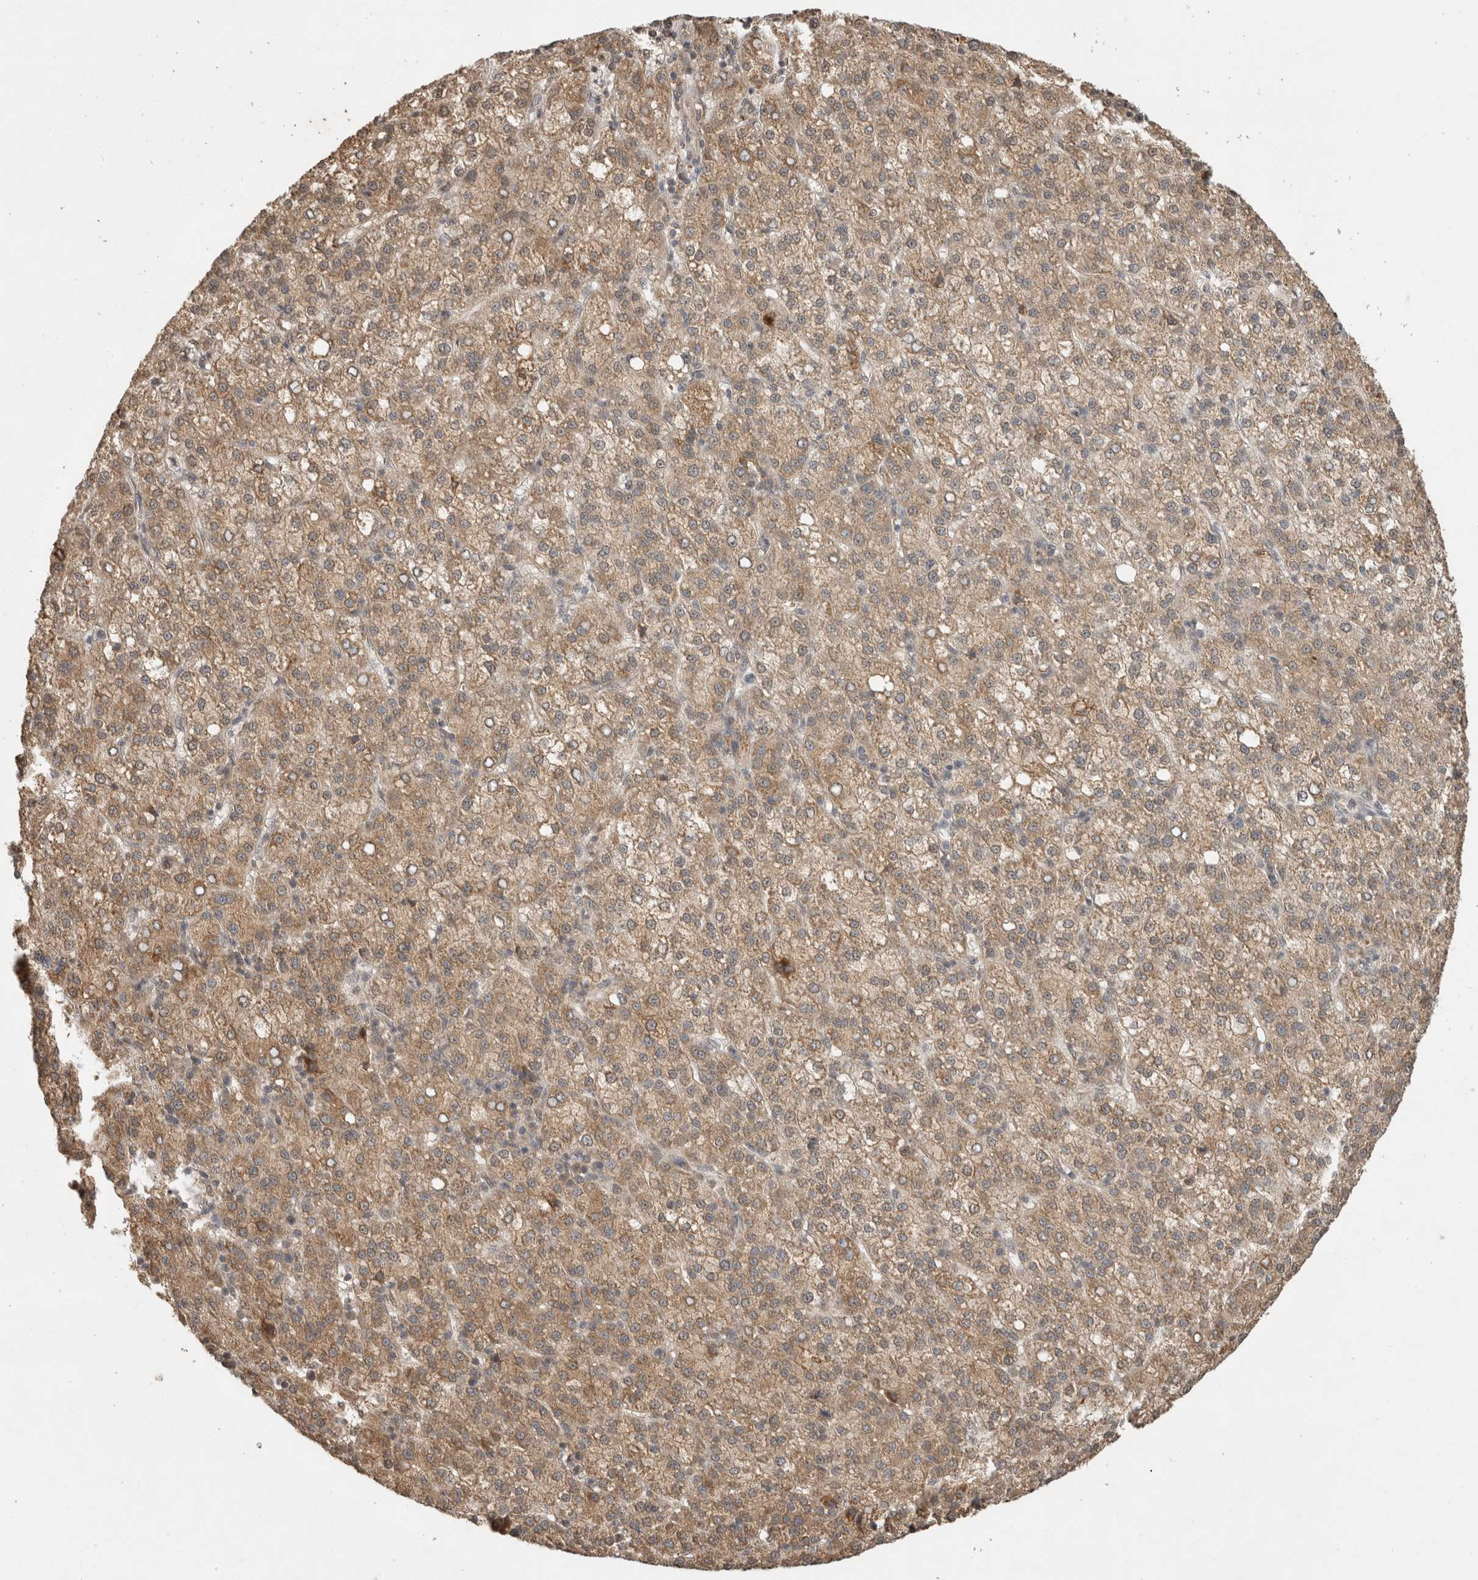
{"staining": {"intensity": "moderate", "quantity": ">75%", "location": "cytoplasmic/membranous"}, "tissue": "liver cancer", "cell_type": "Tumor cells", "image_type": "cancer", "snomed": [{"axis": "morphology", "description": "Carcinoma, Hepatocellular, NOS"}, {"axis": "topography", "description": "Liver"}], "caption": "Human liver hepatocellular carcinoma stained for a protein (brown) reveals moderate cytoplasmic/membranous positive expression in approximately >75% of tumor cells.", "gene": "FAM3A", "patient": {"sex": "female", "age": 58}}